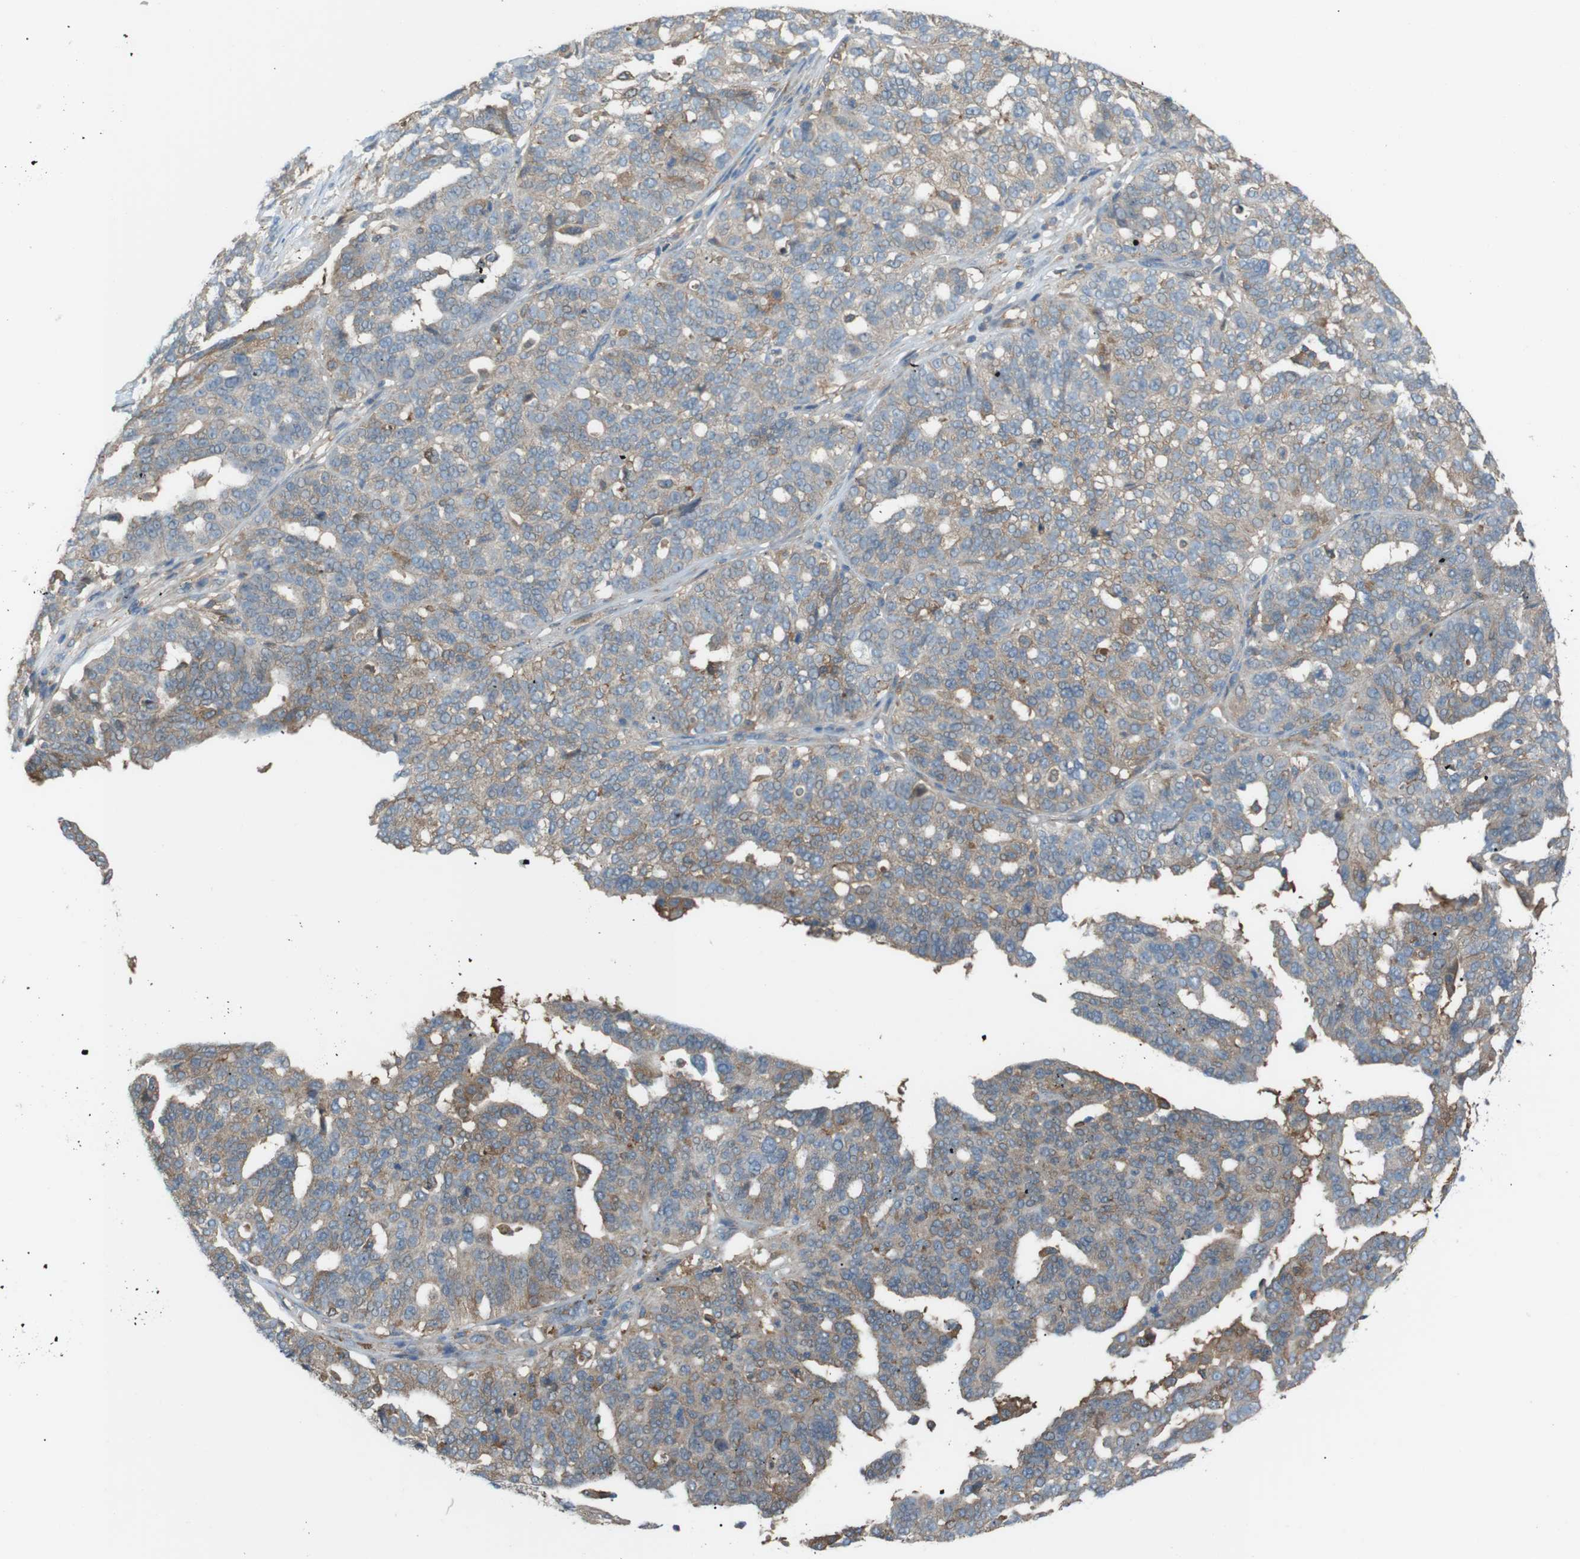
{"staining": {"intensity": "weak", "quantity": "25%-75%", "location": "cytoplasmic/membranous"}, "tissue": "ovarian cancer", "cell_type": "Tumor cells", "image_type": "cancer", "snomed": [{"axis": "morphology", "description": "Cystadenocarcinoma, serous, NOS"}, {"axis": "topography", "description": "Ovary"}], "caption": "Brown immunohistochemical staining in human ovarian cancer (serous cystadenocarcinoma) demonstrates weak cytoplasmic/membranous expression in about 25%-75% of tumor cells.", "gene": "PEPD", "patient": {"sex": "female", "age": 59}}